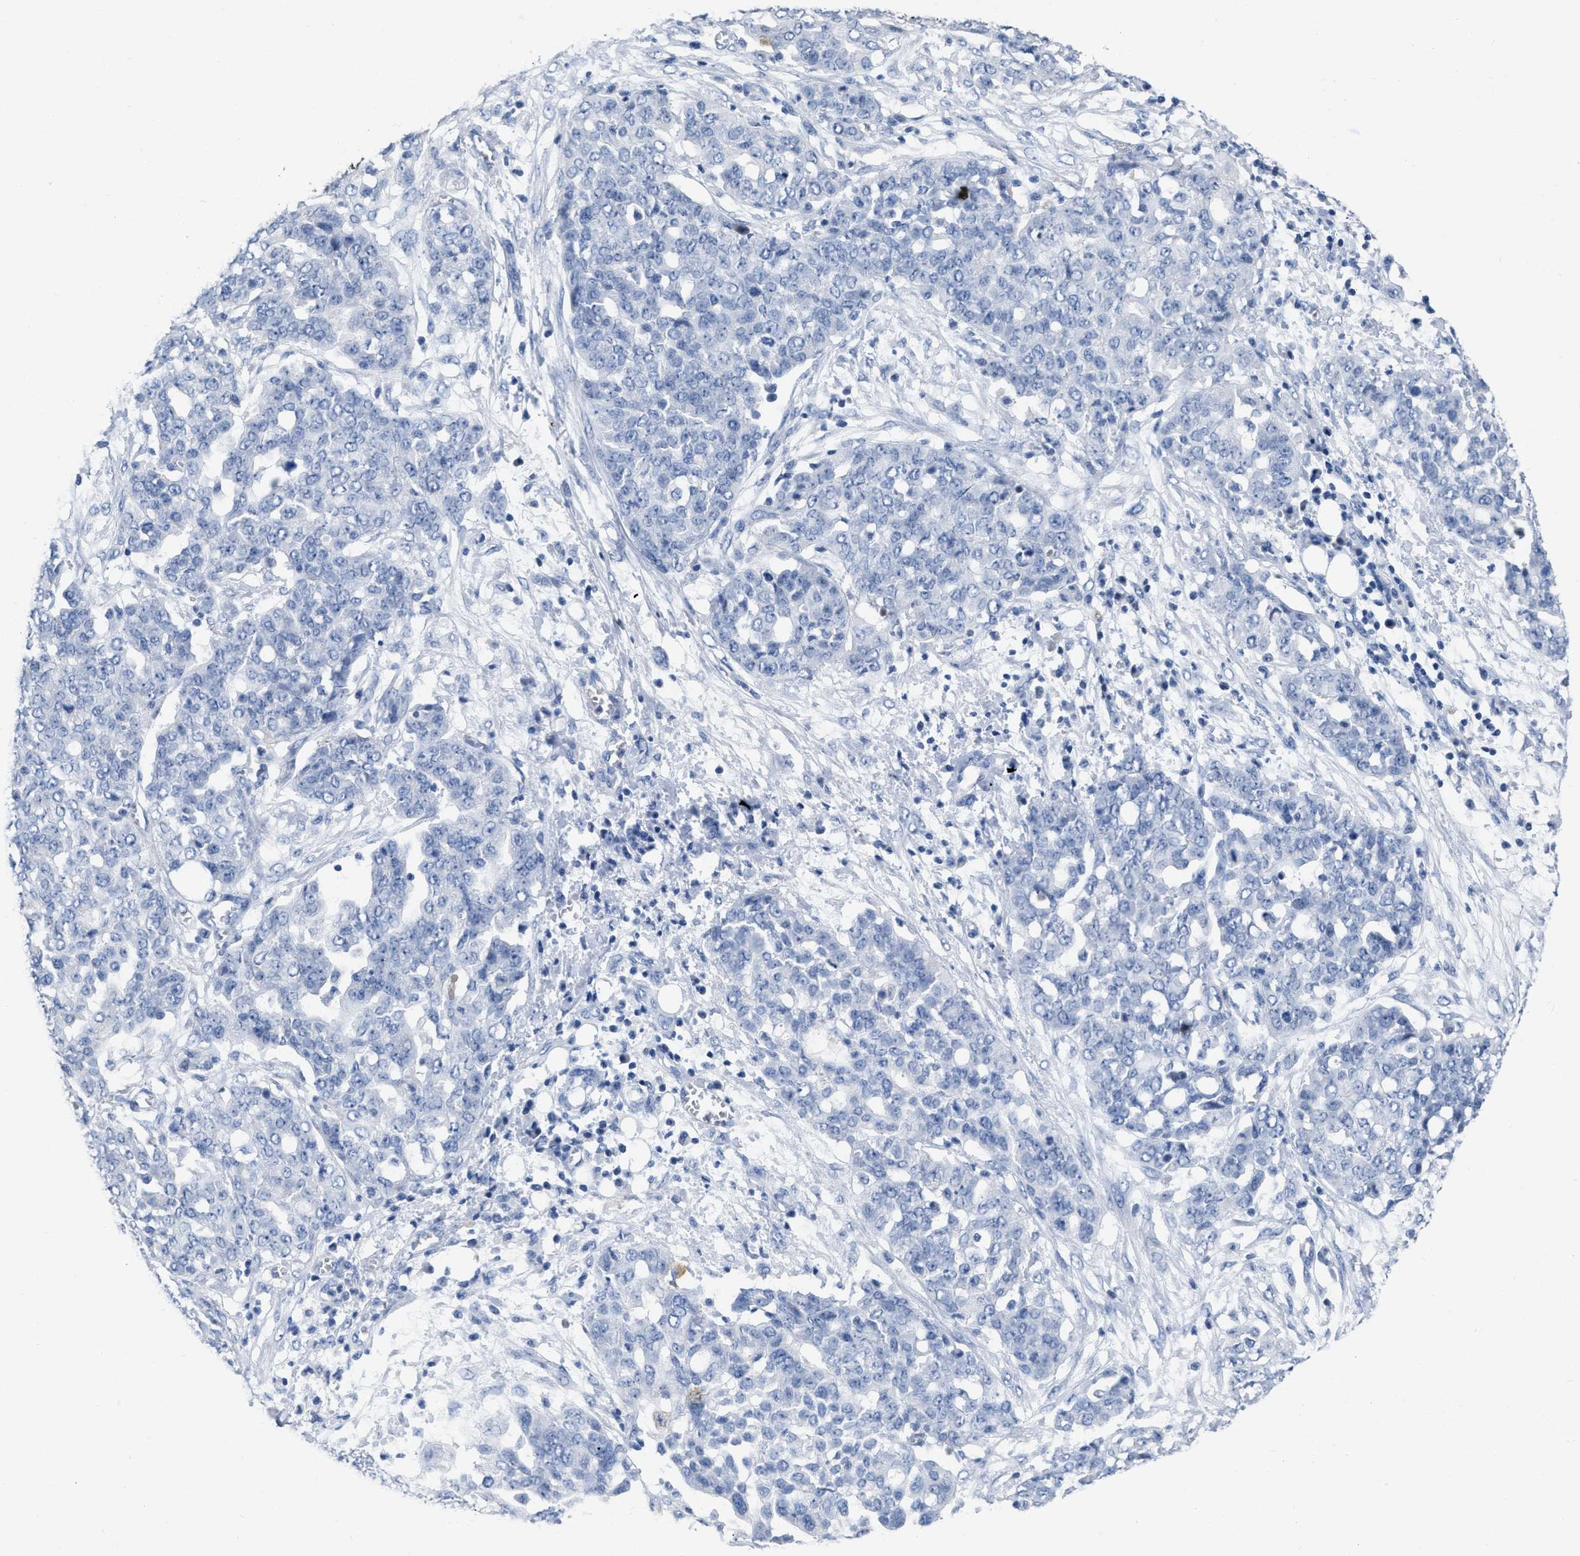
{"staining": {"intensity": "negative", "quantity": "none", "location": "none"}, "tissue": "ovarian cancer", "cell_type": "Tumor cells", "image_type": "cancer", "snomed": [{"axis": "morphology", "description": "Cystadenocarcinoma, serous, NOS"}, {"axis": "topography", "description": "Soft tissue"}, {"axis": "topography", "description": "Ovary"}], "caption": "A high-resolution image shows IHC staining of serous cystadenocarcinoma (ovarian), which shows no significant positivity in tumor cells. (Immunohistochemistry (ihc), brightfield microscopy, high magnification).", "gene": "CEACAM5", "patient": {"sex": "female", "age": 57}}